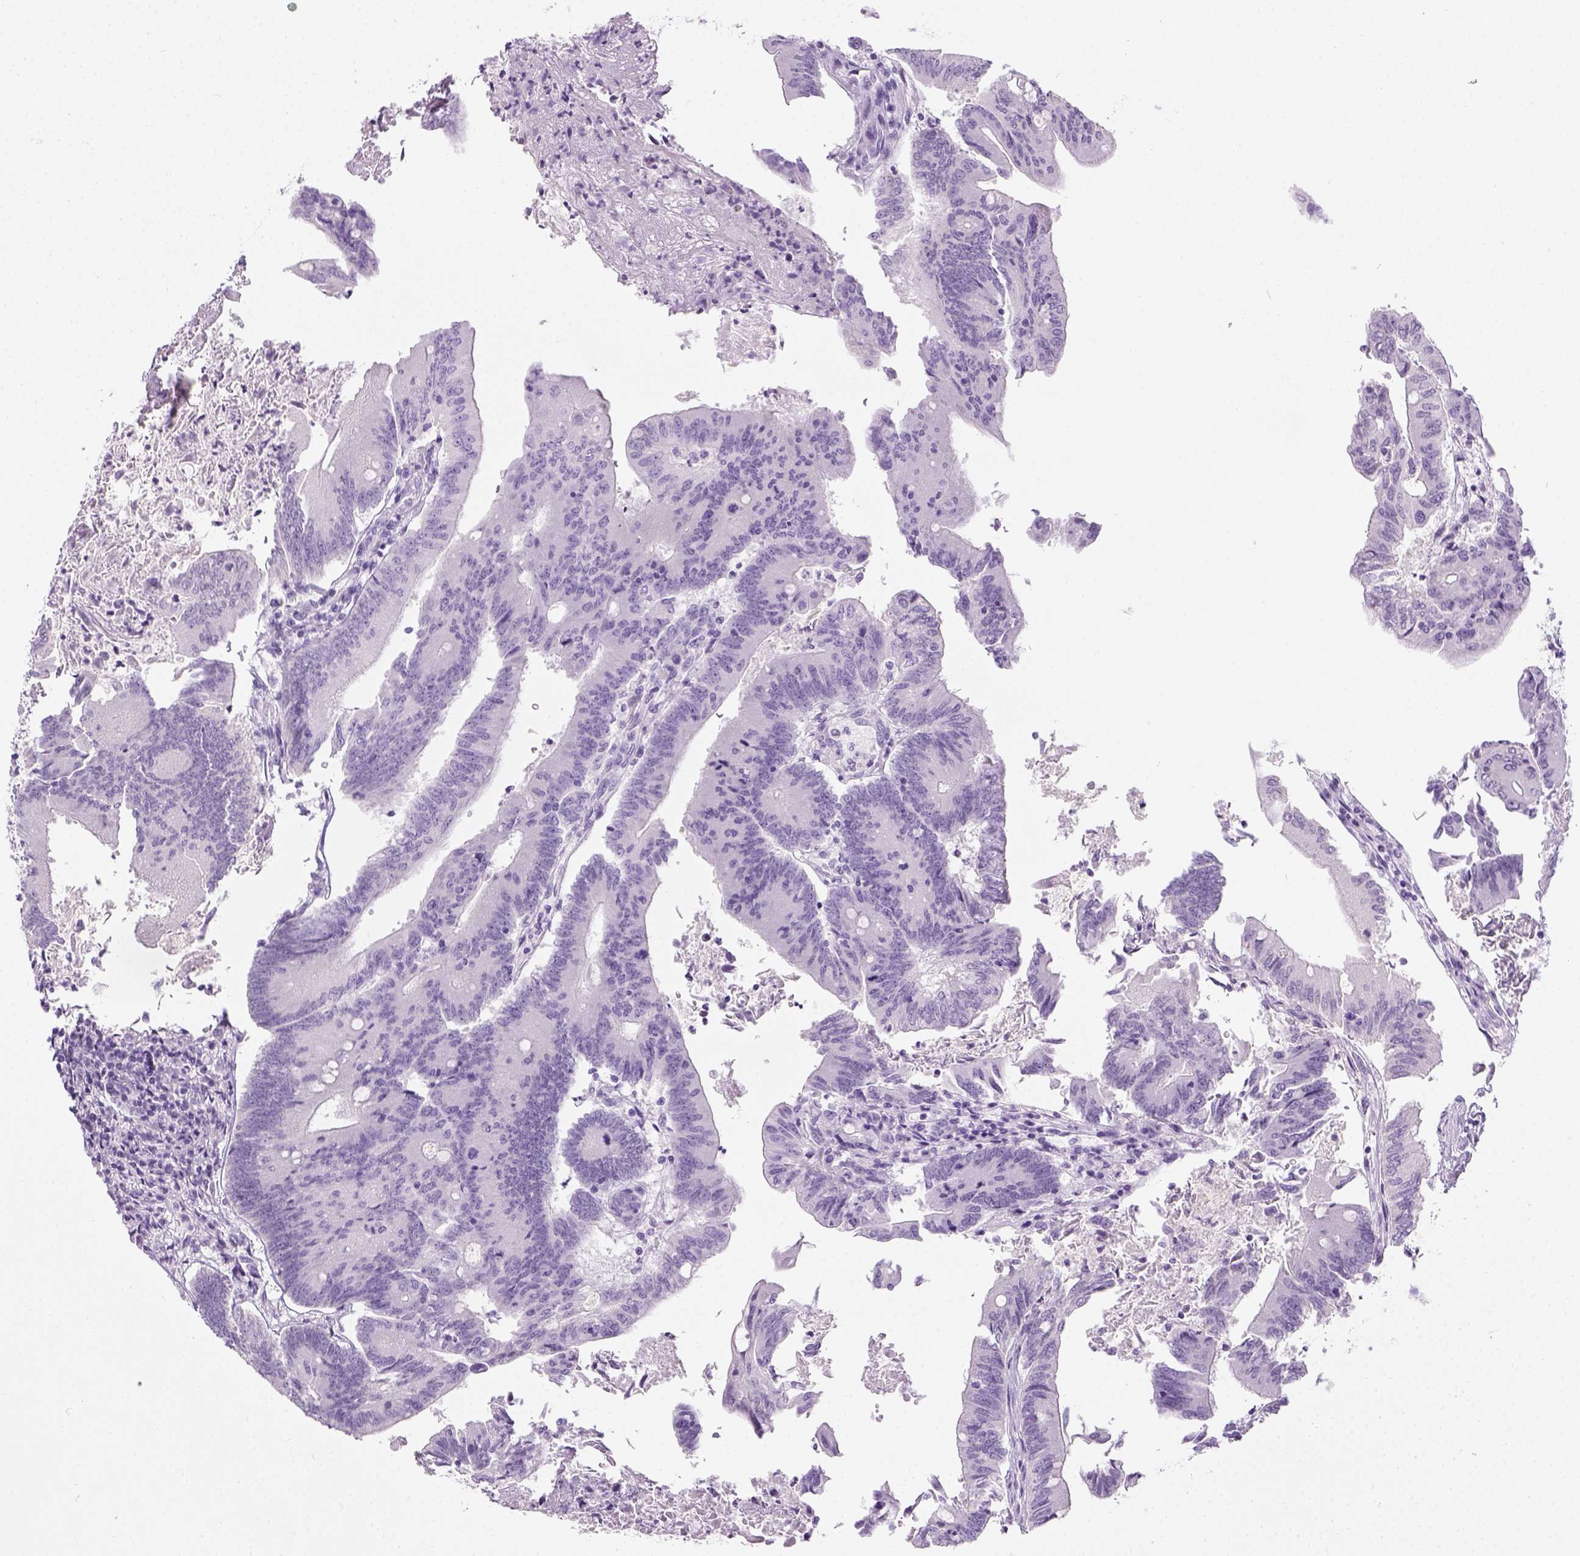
{"staining": {"intensity": "negative", "quantity": "none", "location": "none"}, "tissue": "colorectal cancer", "cell_type": "Tumor cells", "image_type": "cancer", "snomed": [{"axis": "morphology", "description": "Adenocarcinoma, NOS"}, {"axis": "topography", "description": "Colon"}], "caption": "The histopathology image displays no significant positivity in tumor cells of colorectal cancer.", "gene": "LGSN", "patient": {"sex": "female", "age": 70}}